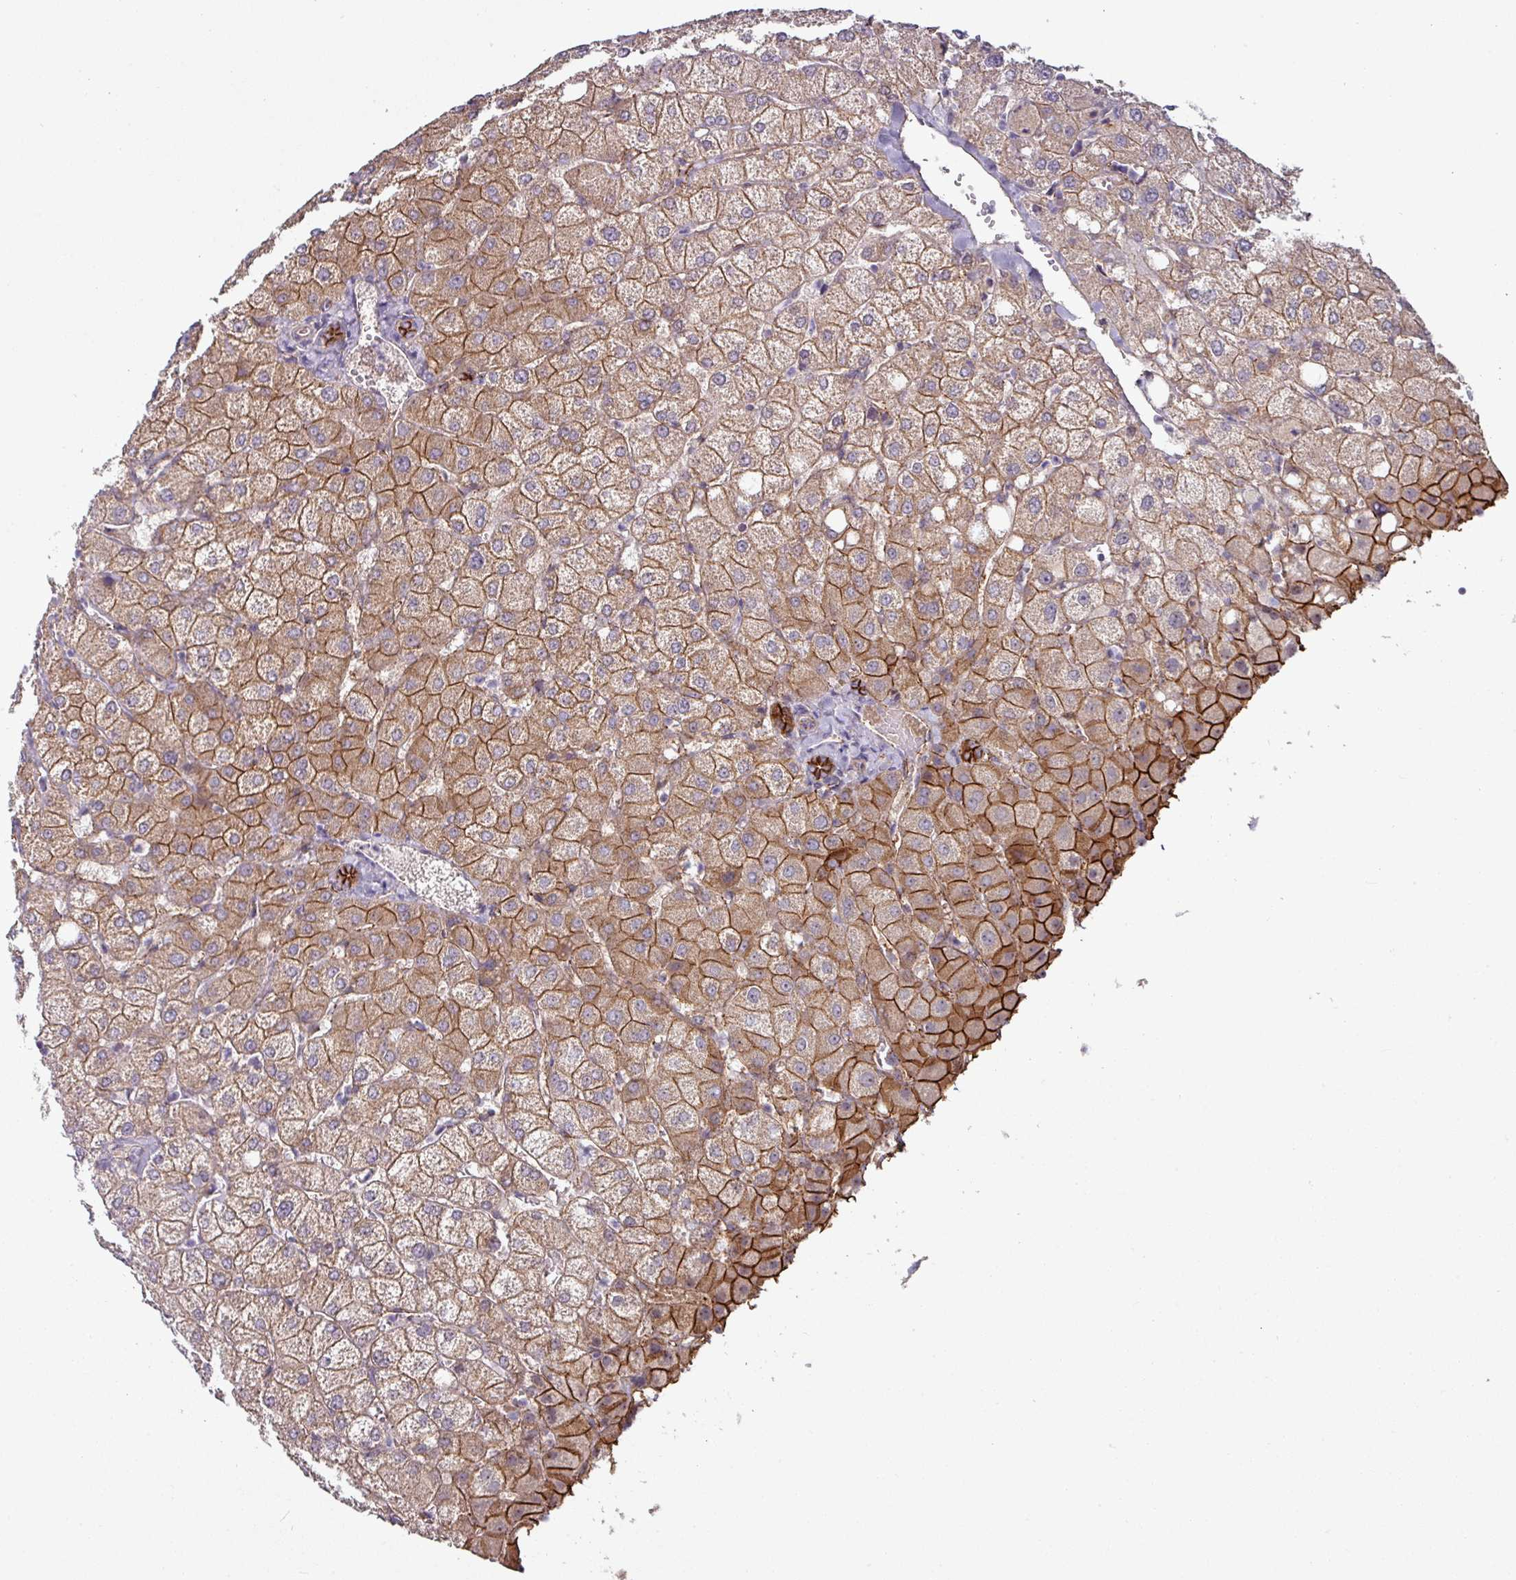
{"staining": {"intensity": "strong", "quantity": ">75%", "location": "cytoplasmic/membranous"}, "tissue": "liver", "cell_type": "Cholangiocytes", "image_type": "normal", "snomed": [{"axis": "morphology", "description": "Normal tissue, NOS"}, {"axis": "topography", "description": "Liver"}], "caption": "Strong cytoplasmic/membranous positivity is appreciated in about >75% of cholangiocytes in normal liver.", "gene": "JUP", "patient": {"sex": "female", "age": 54}}